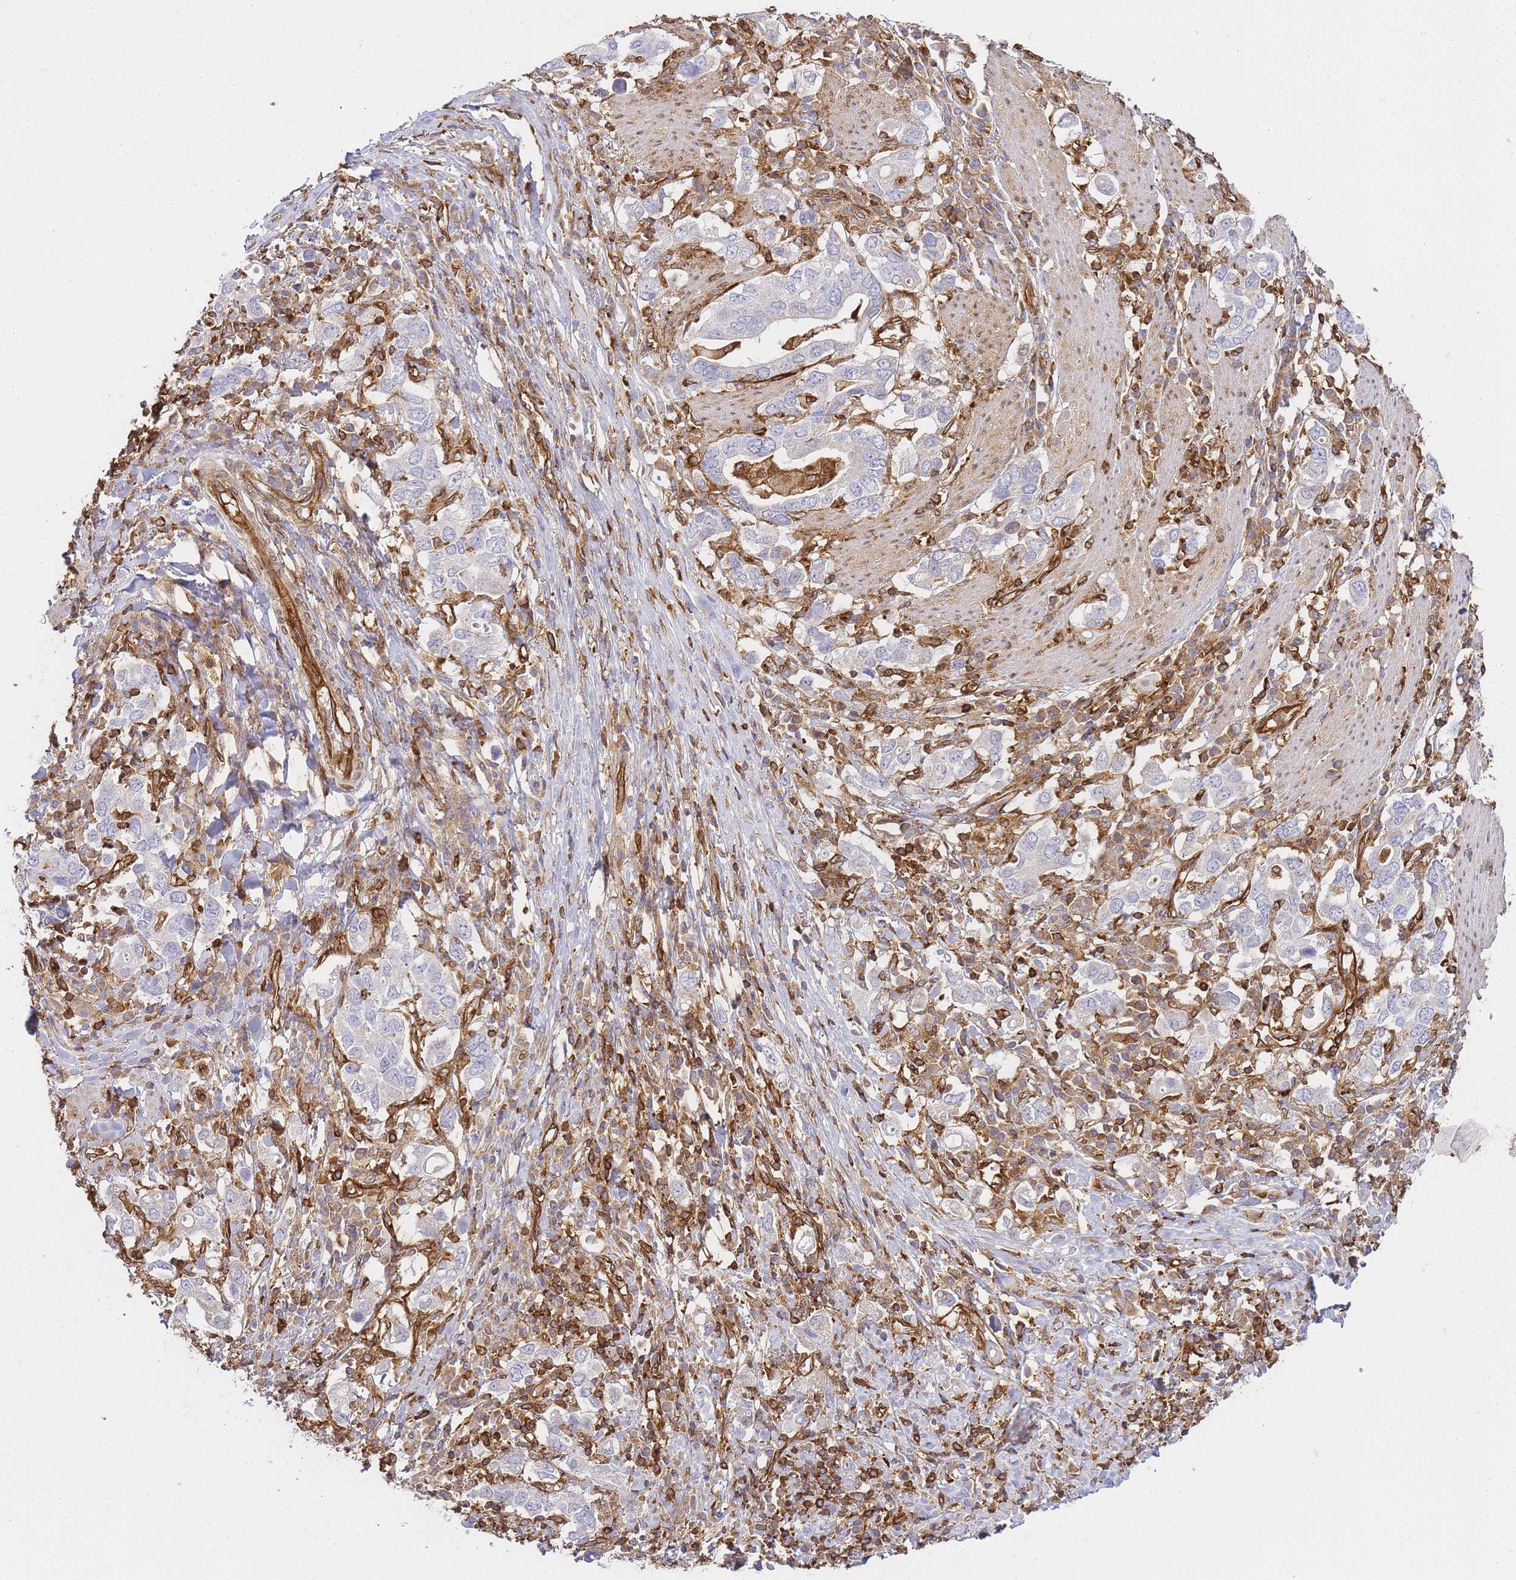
{"staining": {"intensity": "negative", "quantity": "none", "location": "none"}, "tissue": "stomach cancer", "cell_type": "Tumor cells", "image_type": "cancer", "snomed": [{"axis": "morphology", "description": "Adenocarcinoma, NOS"}, {"axis": "topography", "description": "Stomach, upper"}, {"axis": "topography", "description": "Stomach"}], "caption": "The image shows no significant expression in tumor cells of stomach cancer.", "gene": "MSN", "patient": {"sex": "male", "age": 62}}